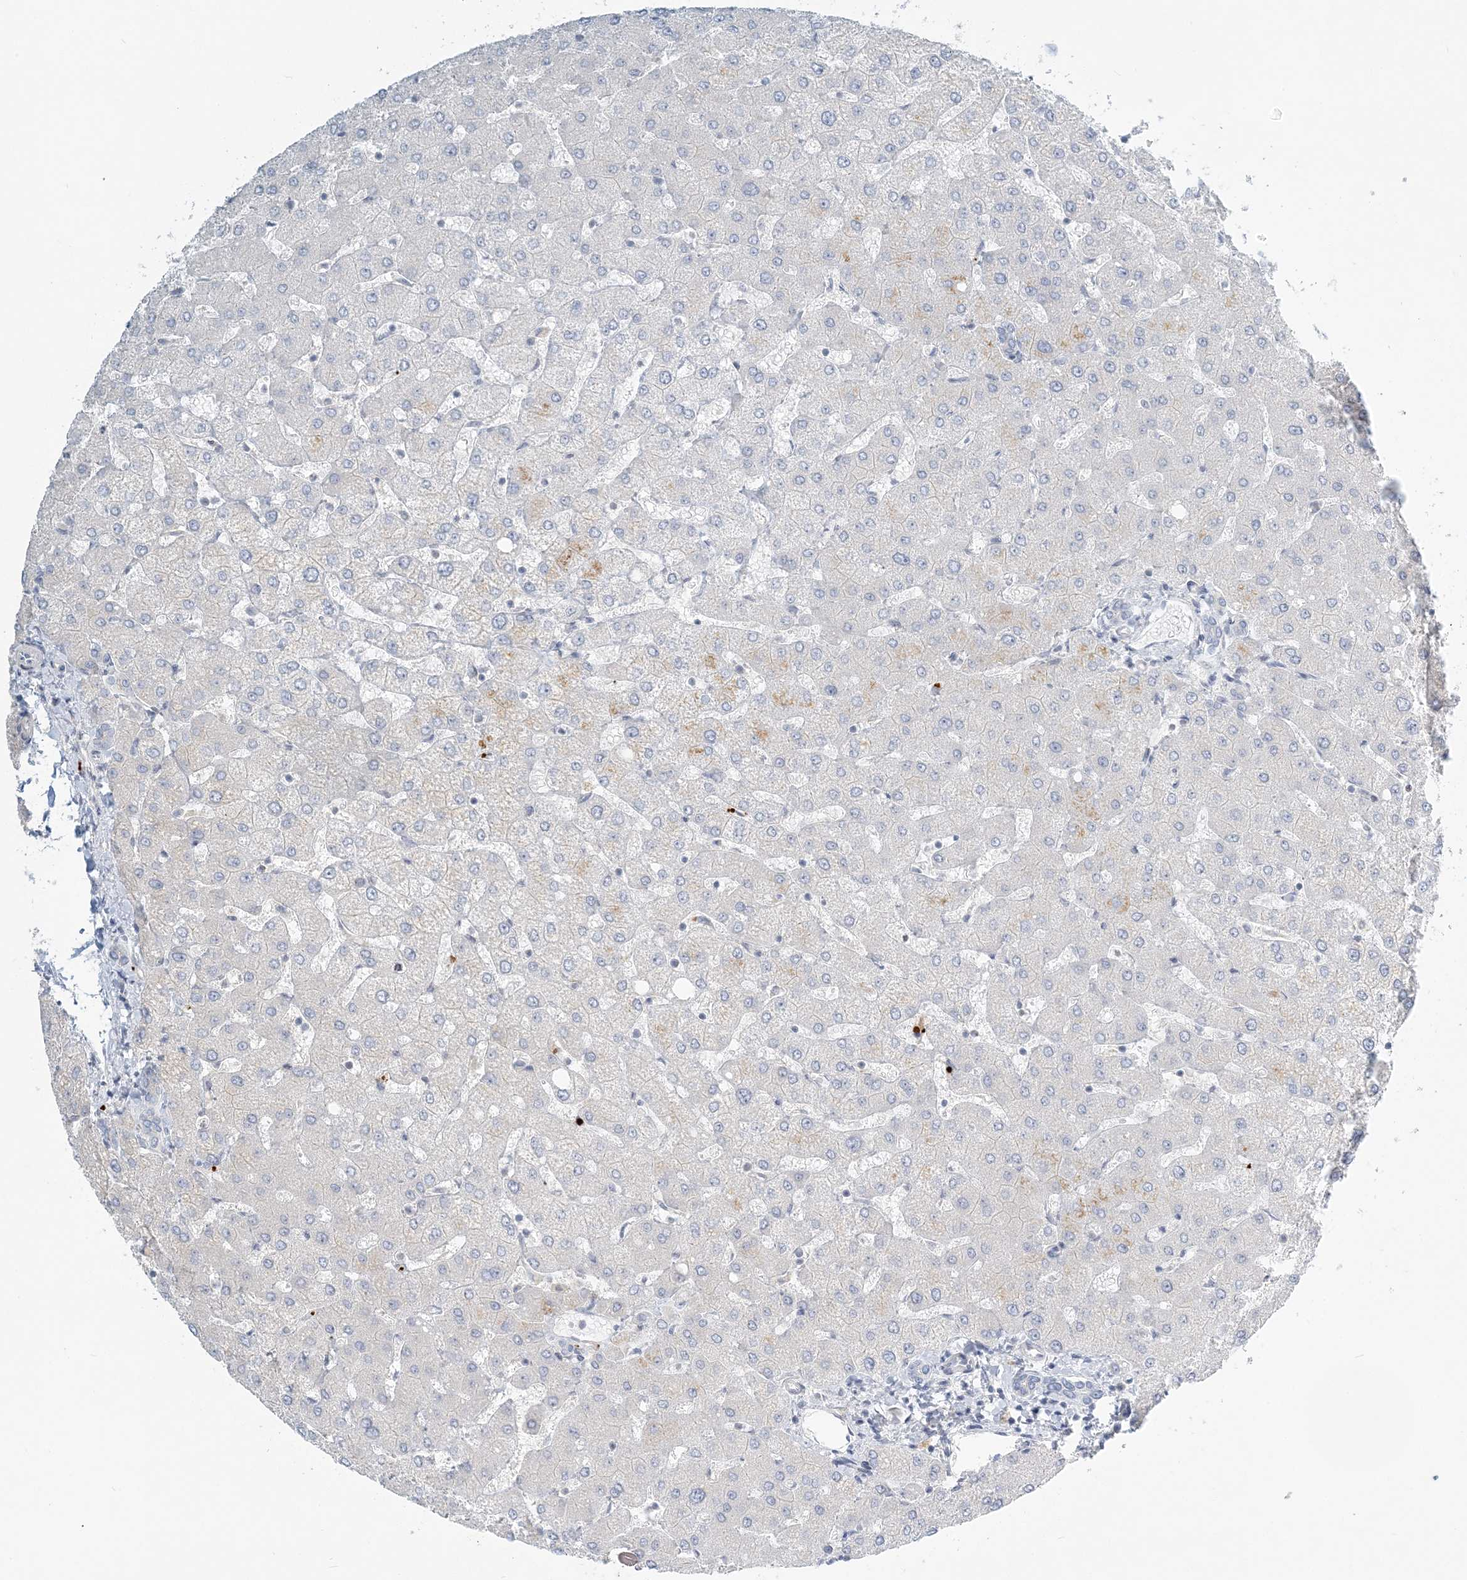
{"staining": {"intensity": "negative", "quantity": "none", "location": "none"}, "tissue": "liver", "cell_type": "Cholangiocytes", "image_type": "normal", "snomed": [{"axis": "morphology", "description": "Normal tissue, NOS"}, {"axis": "topography", "description": "Liver"}], "caption": "High power microscopy image of an immunohistochemistry (IHC) image of benign liver, revealing no significant positivity in cholangiocytes.", "gene": "NAA11", "patient": {"sex": "female", "age": 54}}